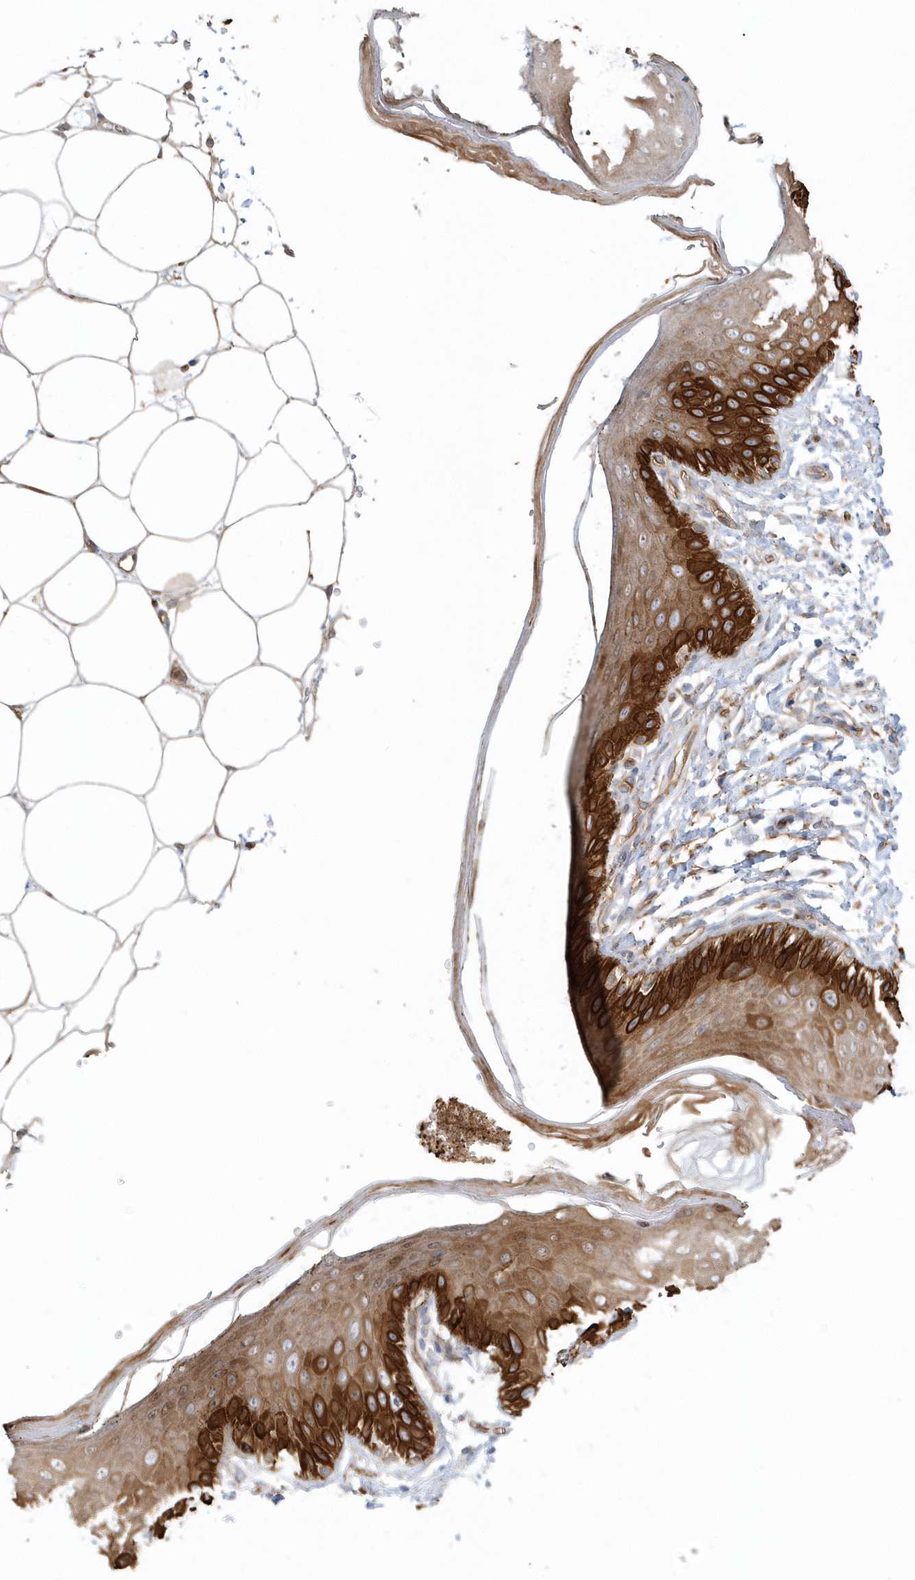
{"staining": {"intensity": "strong", "quantity": ">75%", "location": "cytoplasmic/membranous"}, "tissue": "skin", "cell_type": "Epidermal cells", "image_type": "normal", "snomed": [{"axis": "morphology", "description": "Normal tissue, NOS"}, {"axis": "topography", "description": "Anal"}], "caption": "Immunohistochemistry image of benign skin: skin stained using IHC displays high levels of strong protein expression localized specifically in the cytoplasmic/membranous of epidermal cells, appearing as a cytoplasmic/membranous brown color.", "gene": "DNAH1", "patient": {"sex": "male", "age": 44}}